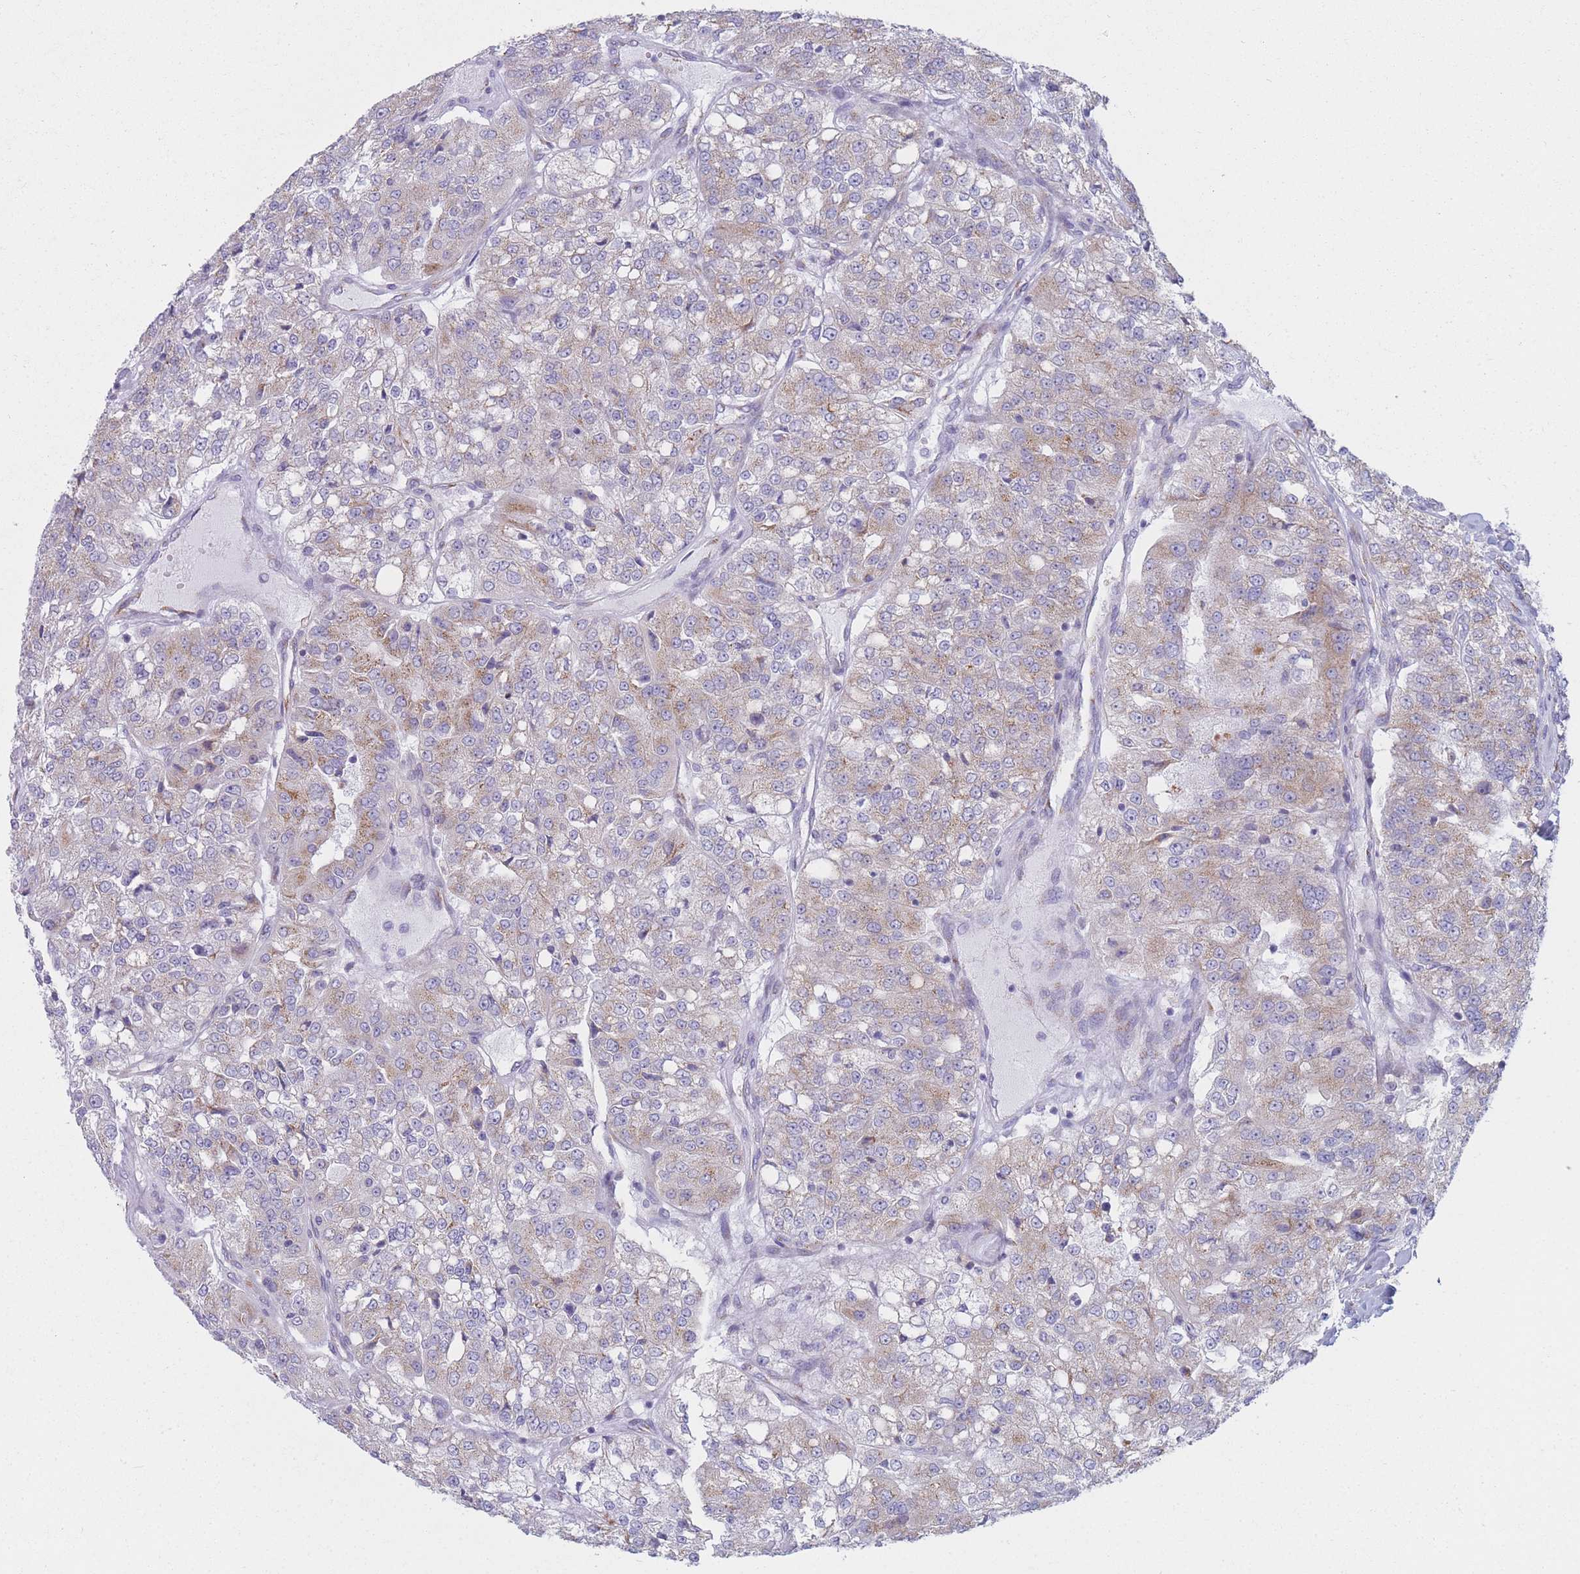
{"staining": {"intensity": "weak", "quantity": "25%-75%", "location": "cytoplasmic/membranous"}, "tissue": "renal cancer", "cell_type": "Tumor cells", "image_type": "cancer", "snomed": [{"axis": "morphology", "description": "Adenocarcinoma, NOS"}, {"axis": "topography", "description": "Kidney"}], "caption": "Adenocarcinoma (renal) tissue reveals weak cytoplasmic/membranous positivity in approximately 25%-75% of tumor cells, visualized by immunohistochemistry.", "gene": "MRPL30", "patient": {"sex": "female", "age": 63}}